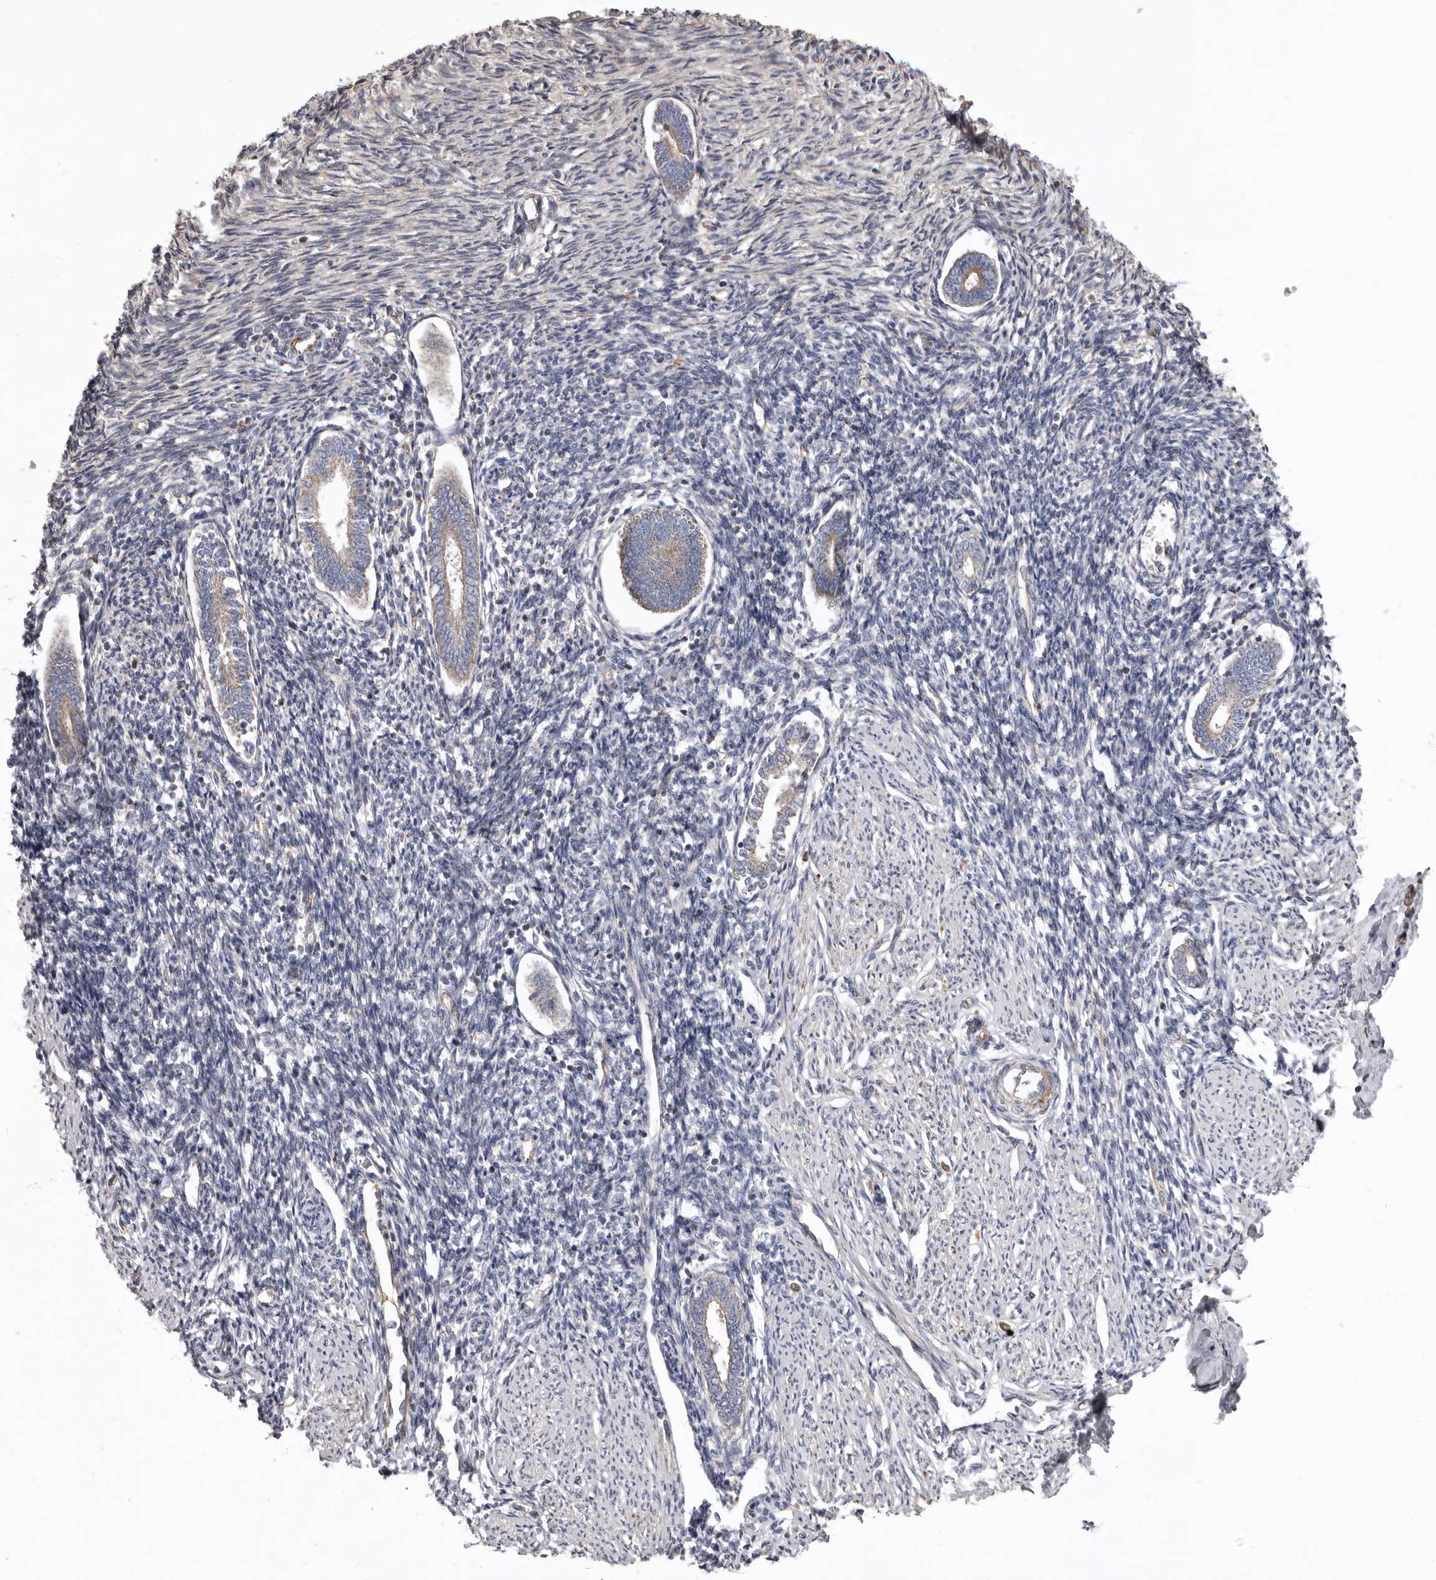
{"staining": {"intensity": "weak", "quantity": "25%-75%", "location": "cytoplasmic/membranous"}, "tissue": "endometrium", "cell_type": "Cells in endometrial stroma", "image_type": "normal", "snomed": [{"axis": "morphology", "description": "Normal tissue, NOS"}, {"axis": "topography", "description": "Endometrium"}], "caption": "Benign endometrium shows weak cytoplasmic/membranous staining in about 25%-75% of cells in endometrial stroma, visualized by immunohistochemistry. (brown staining indicates protein expression, while blue staining denotes nuclei).", "gene": "FMO2", "patient": {"sex": "female", "age": 56}}